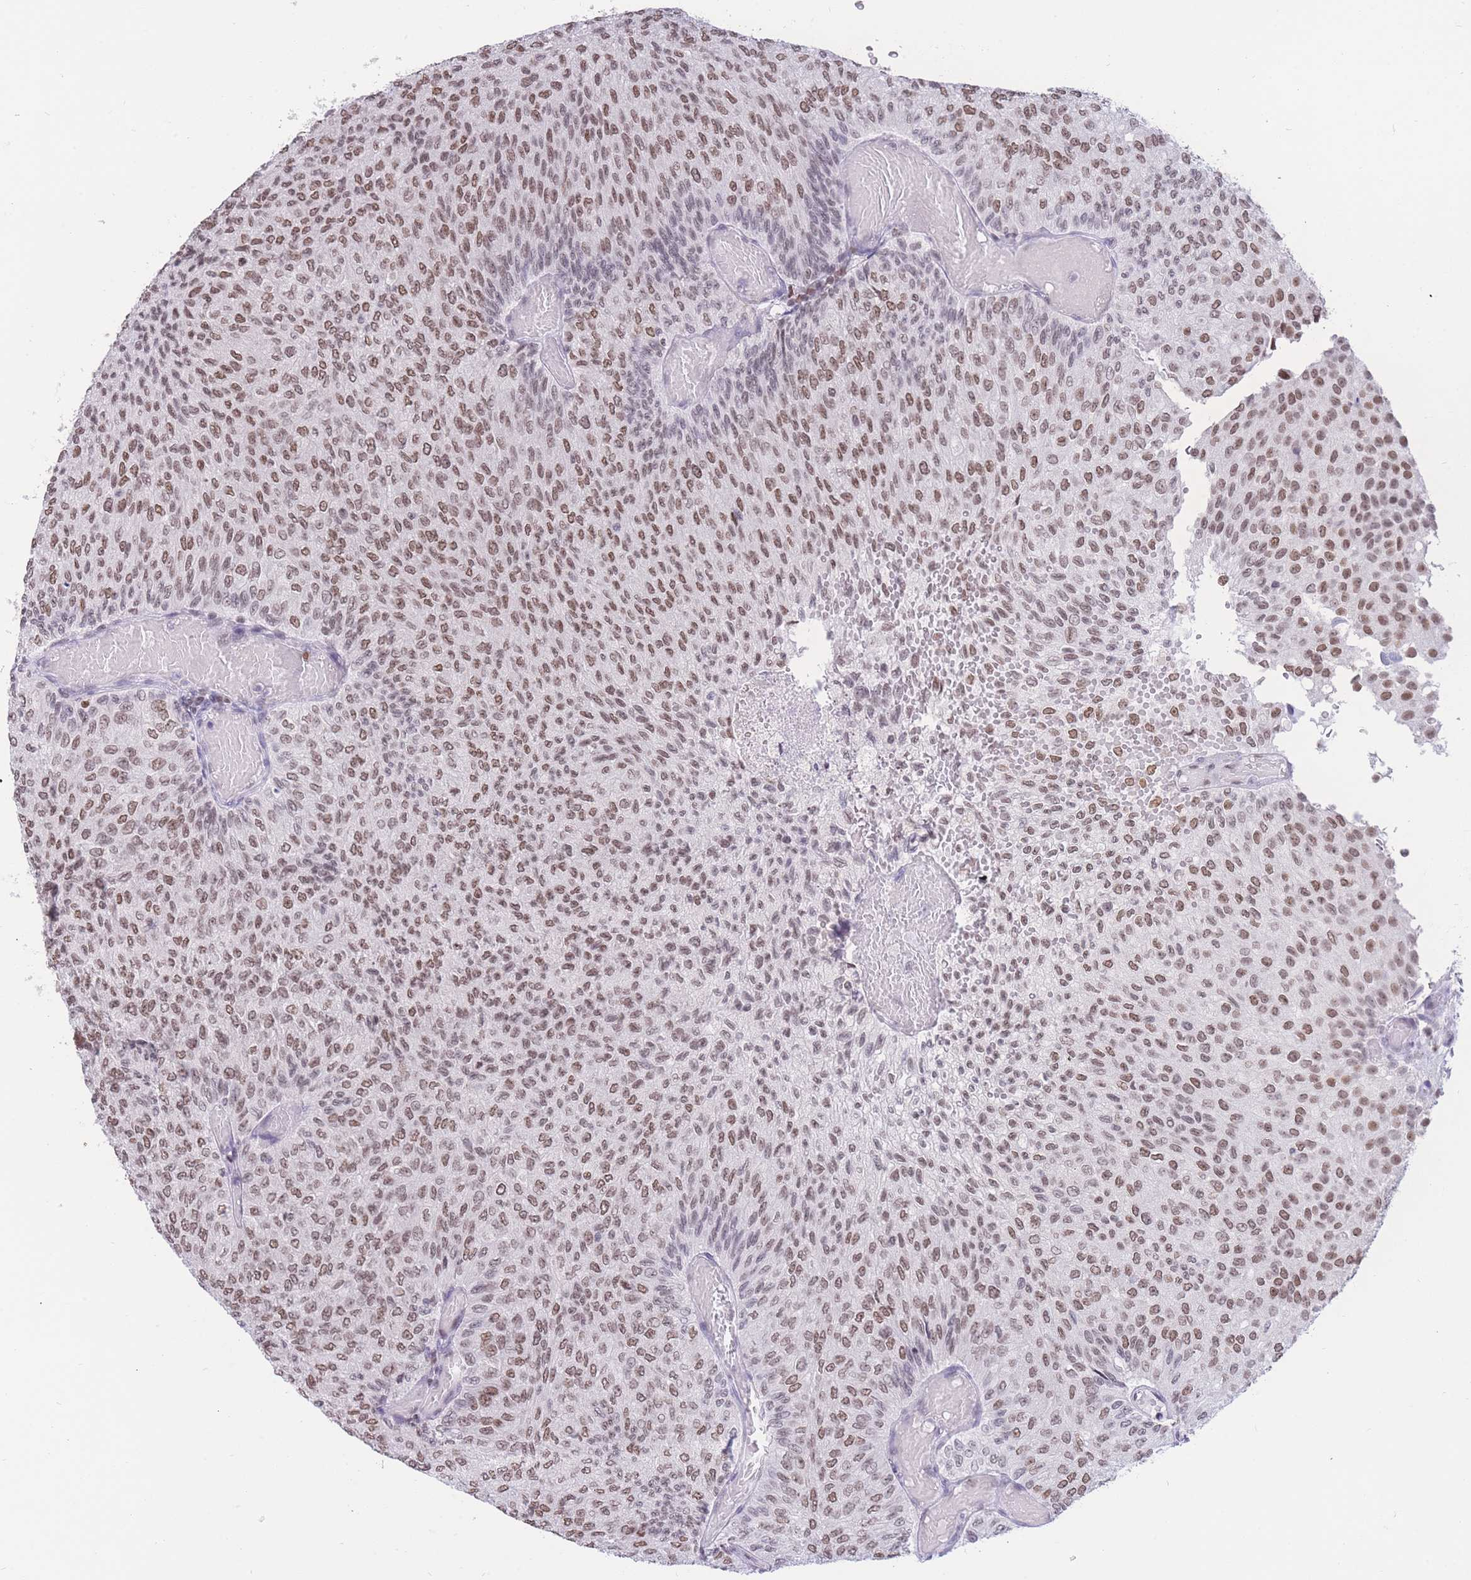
{"staining": {"intensity": "weak", "quantity": ">75%", "location": "nuclear"}, "tissue": "urothelial cancer", "cell_type": "Tumor cells", "image_type": "cancer", "snomed": [{"axis": "morphology", "description": "Urothelial carcinoma, Low grade"}, {"axis": "topography", "description": "Urinary bladder"}], "caption": "Brown immunohistochemical staining in human urothelial cancer displays weak nuclear staining in approximately >75% of tumor cells. (DAB (3,3'-diaminobenzidine) IHC with brightfield microscopy, high magnification).", "gene": "HMGN1", "patient": {"sex": "male", "age": 78}}